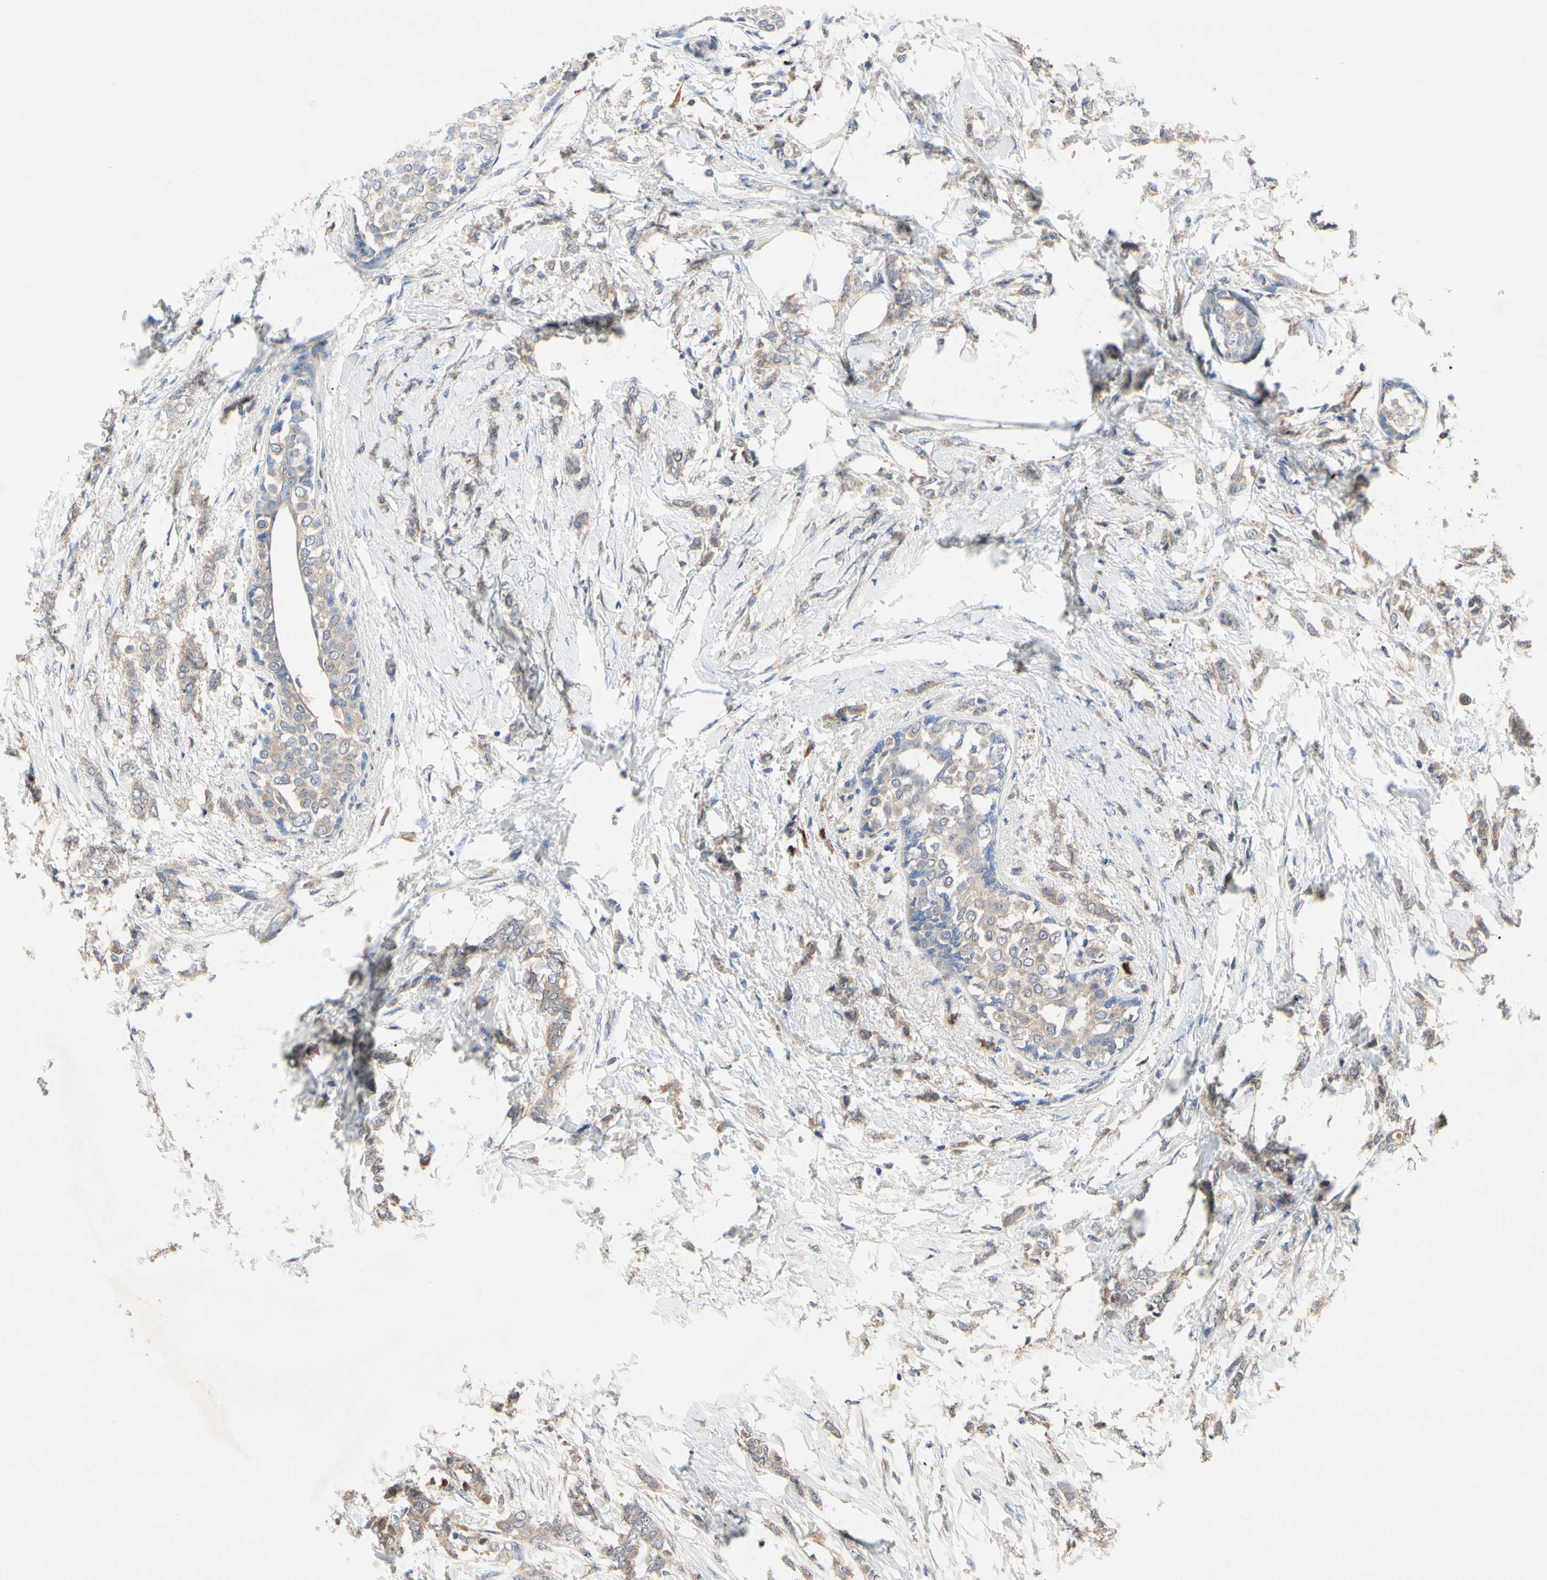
{"staining": {"intensity": "weak", "quantity": ">75%", "location": "cytoplasmic/membranous"}, "tissue": "breast cancer", "cell_type": "Tumor cells", "image_type": "cancer", "snomed": [{"axis": "morphology", "description": "Lobular carcinoma, in situ"}, {"axis": "morphology", "description": "Lobular carcinoma"}, {"axis": "topography", "description": "Breast"}], "caption": "Immunohistochemical staining of human breast lobular carcinoma in situ reveals low levels of weak cytoplasmic/membranous positivity in approximately >75% of tumor cells.", "gene": "MMEL1", "patient": {"sex": "female", "age": 41}}